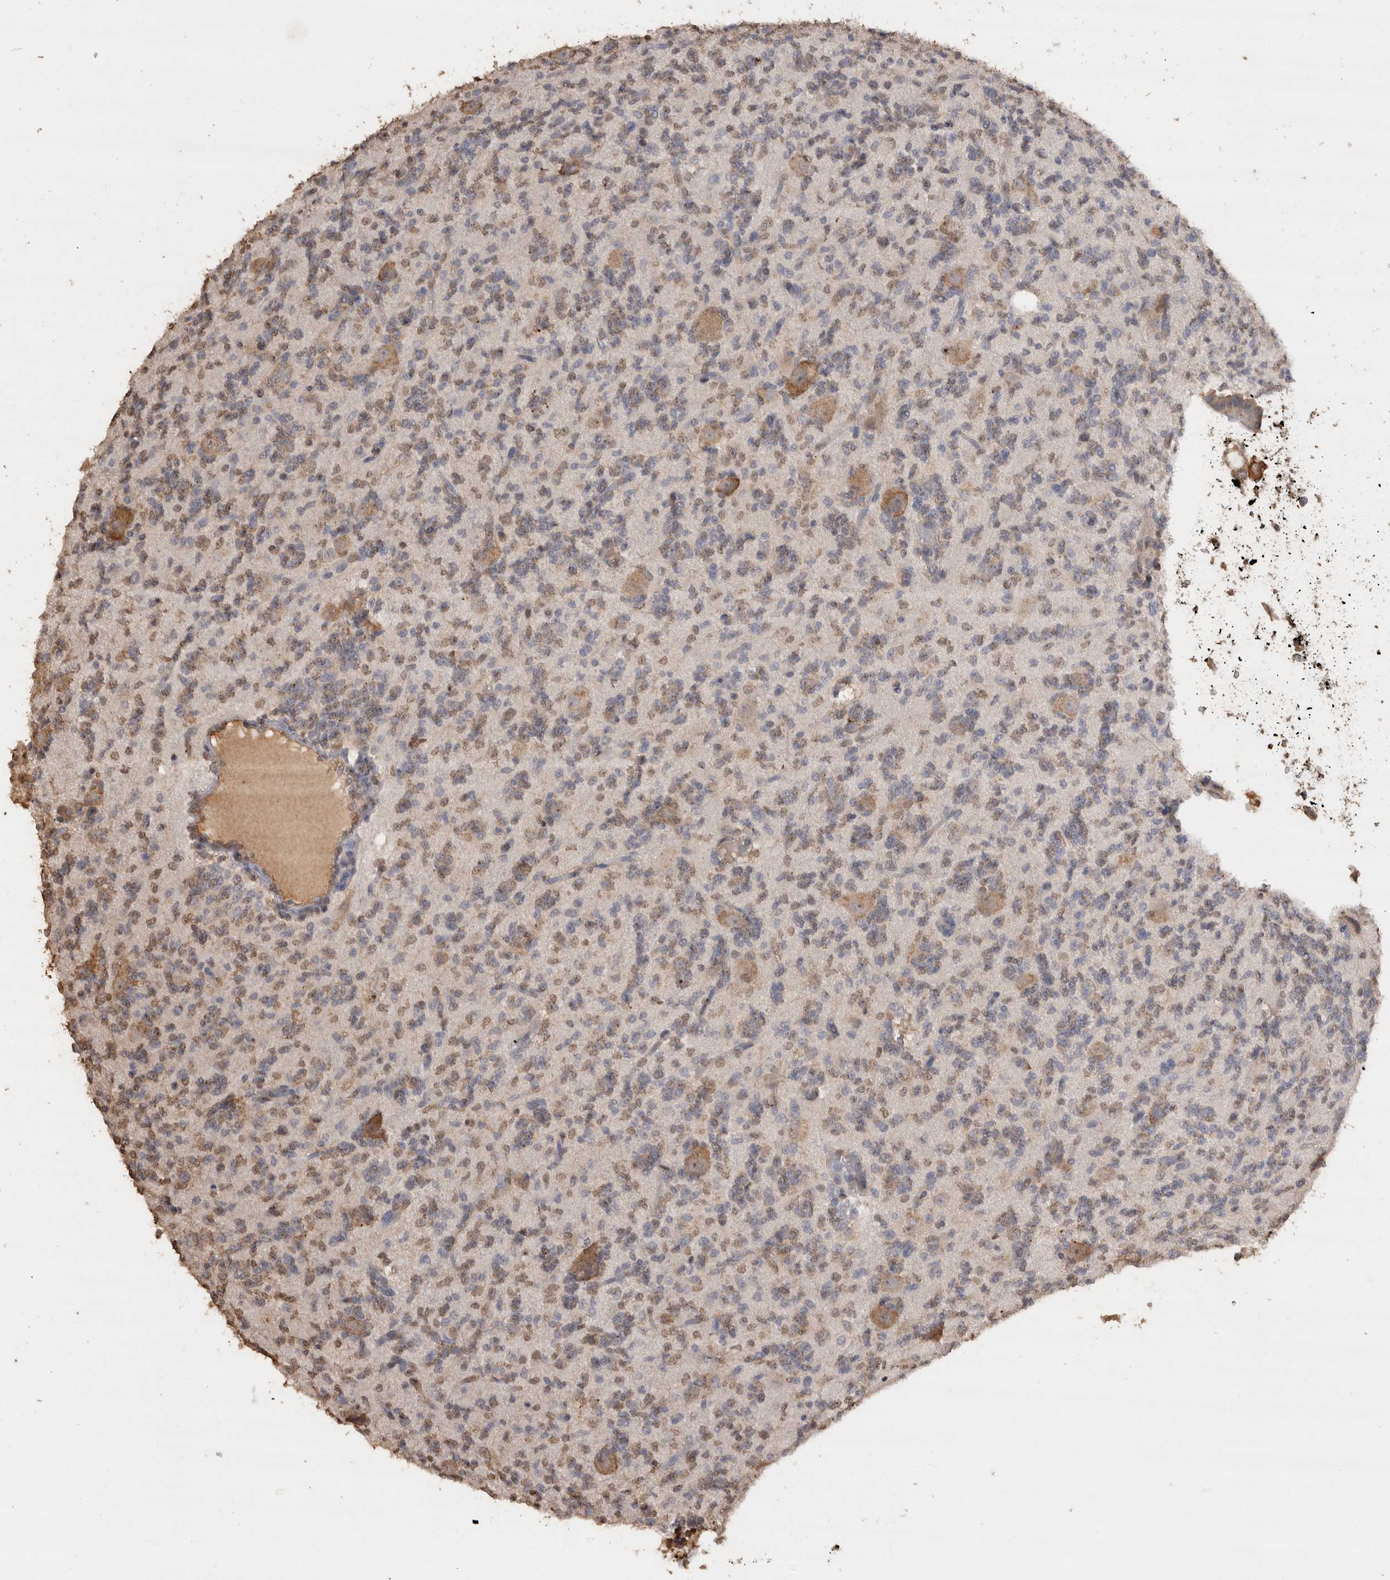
{"staining": {"intensity": "weak", "quantity": "25%-75%", "location": "nuclear"}, "tissue": "glioma", "cell_type": "Tumor cells", "image_type": "cancer", "snomed": [{"axis": "morphology", "description": "Glioma, malignant, High grade"}, {"axis": "topography", "description": "Brain"}], "caption": "Tumor cells reveal low levels of weak nuclear staining in about 25%-75% of cells in human glioma. Using DAB (3,3'-diaminobenzidine) (brown) and hematoxylin (blue) stains, captured at high magnification using brightfield microscopy.", "gene": "CRELD2", "patient": {"sex": "female", "age": 62}}